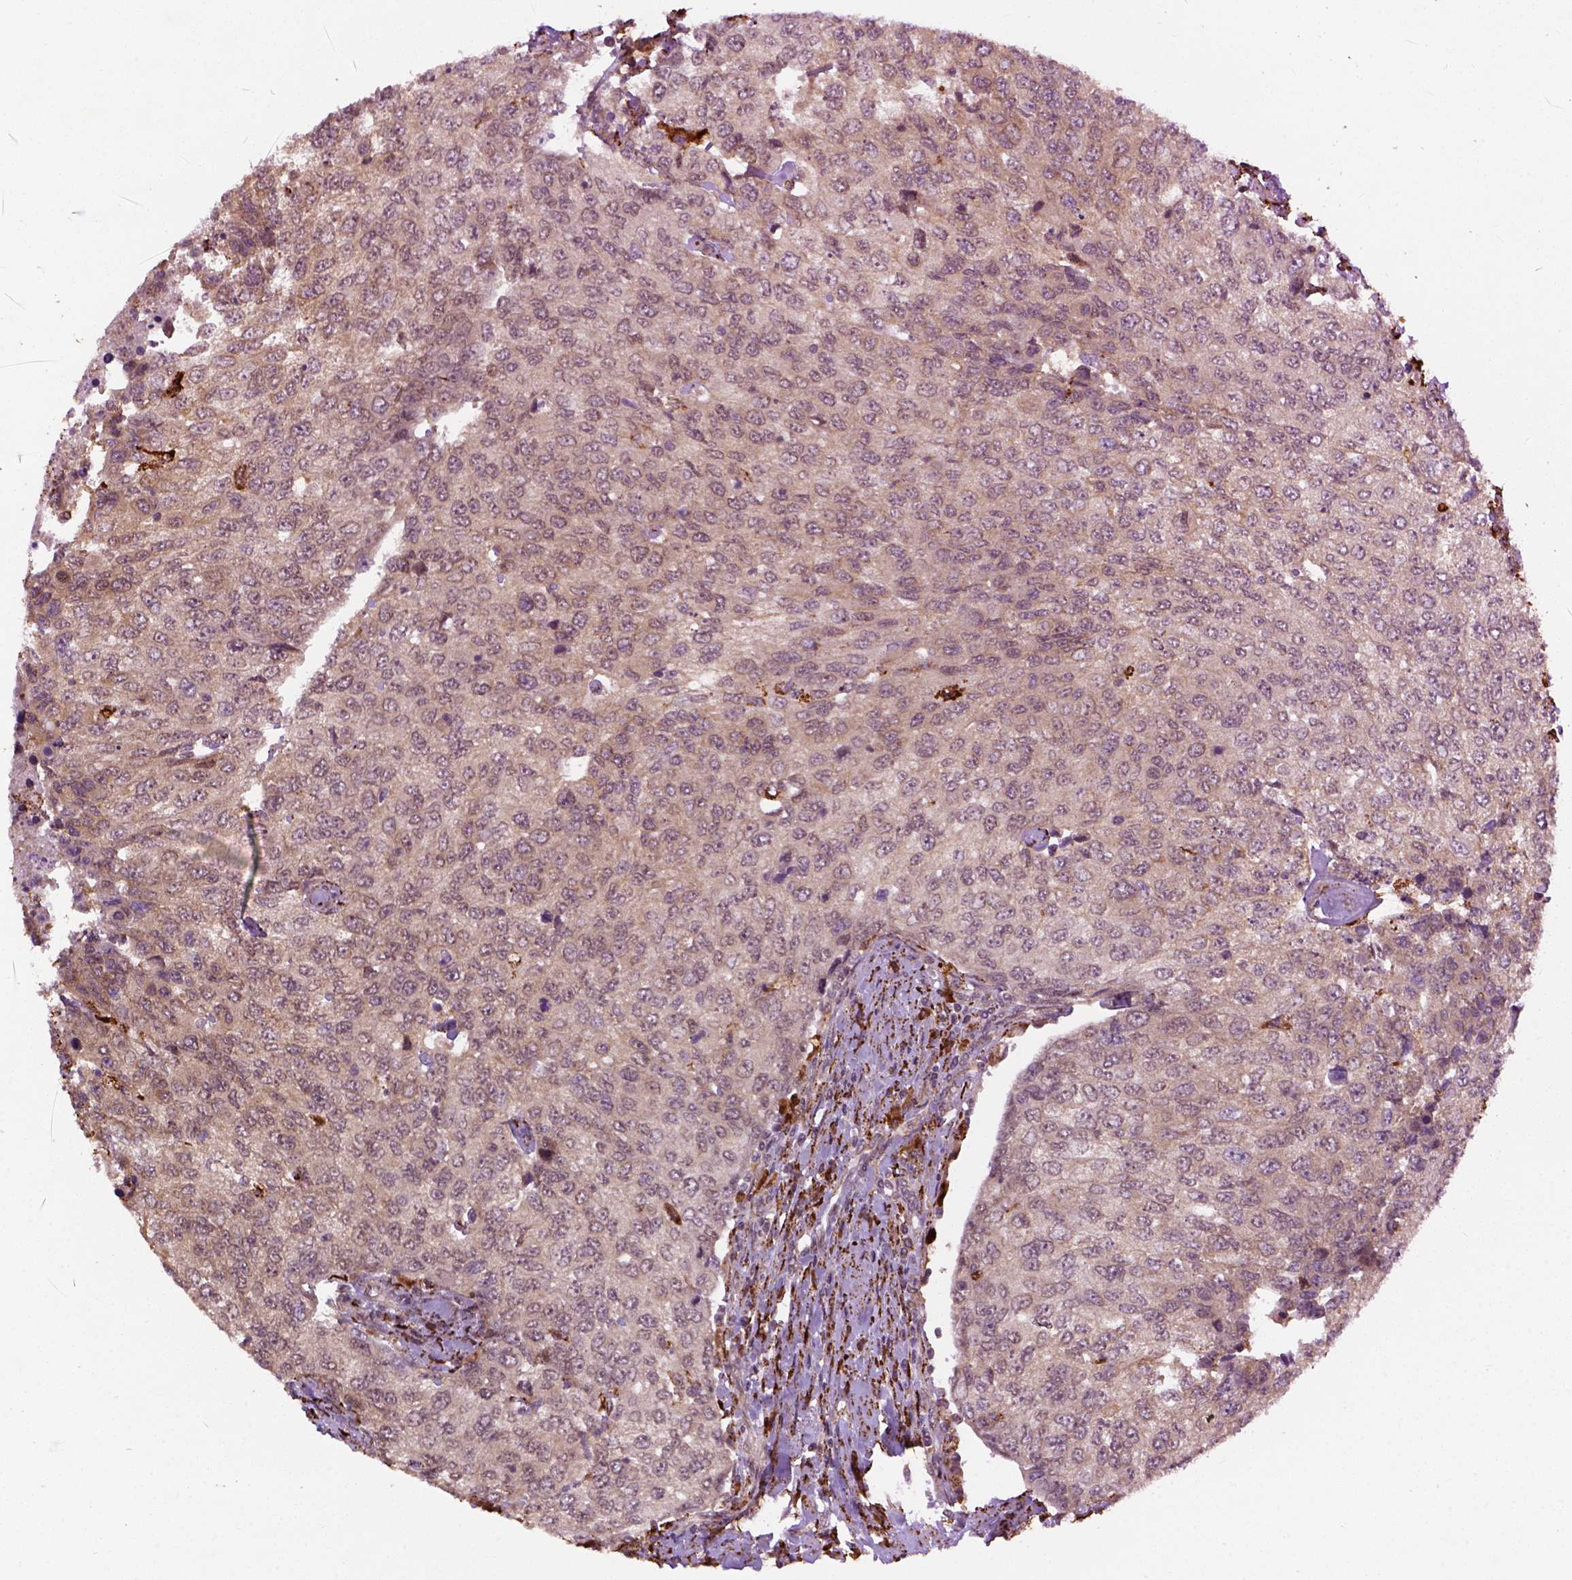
{"staining": {"intensity": "moderate", "quantity": "25%-75%", "location": "cytoplasmic/membranous"}, "tissue": "urothelial cancer", "cell_type": "Tumor cells", "image_type": "cancer", "snomed": [{"axis": "morphology", "description": "Urothelial carcinoma, High grade"}, {"axis": "topography", "description": "Urinary bladder"}], "caption": "High-power microscopy captured an immunohistochemistry (IHC) image of urothelial cancer, revealing moderate cytoplasmic/membranous expression in about 25%-75% of tumor cells.", "gene": "FZD7", "patient": {"sex": "female", "age": 78}}